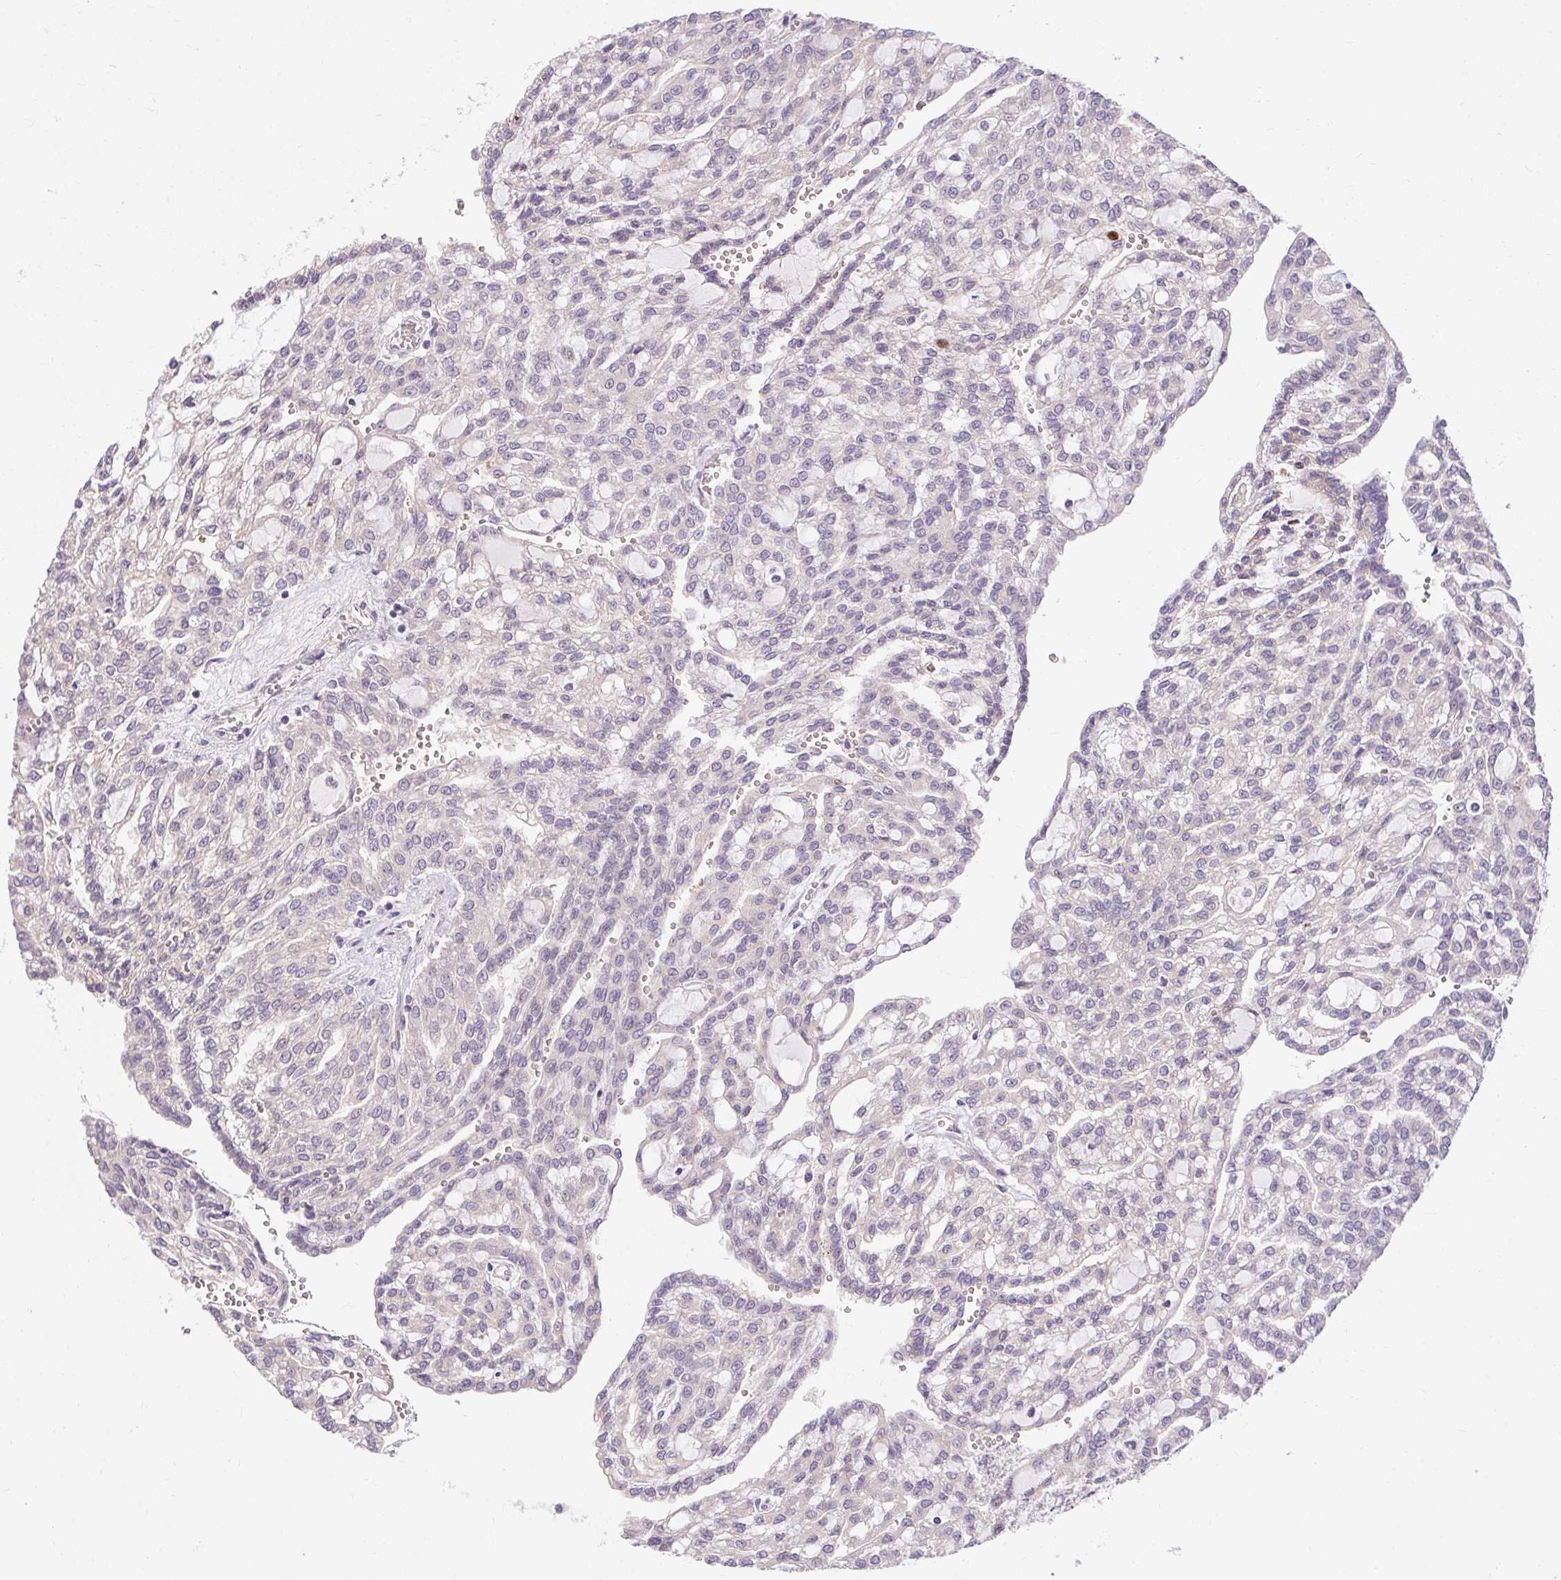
{"staining": {"intensity": "negative", "quantity": "none", "location": "none"}, "tissue": "renal cancer", "cell_type": "Tumor cells", "image_type": "cancer", "snomed": [{"axis": "morphology", "description": "Adenocarcinoma, NOS"}, {"axis": "topography", "description": "Kidney"}], "caption": "Micrograph shows no protein staining in tumor cells of adenocarcinoma (renal) tissue.", "gene": "TMEM52B", "patient": {"sex": "male", "age": 63}}